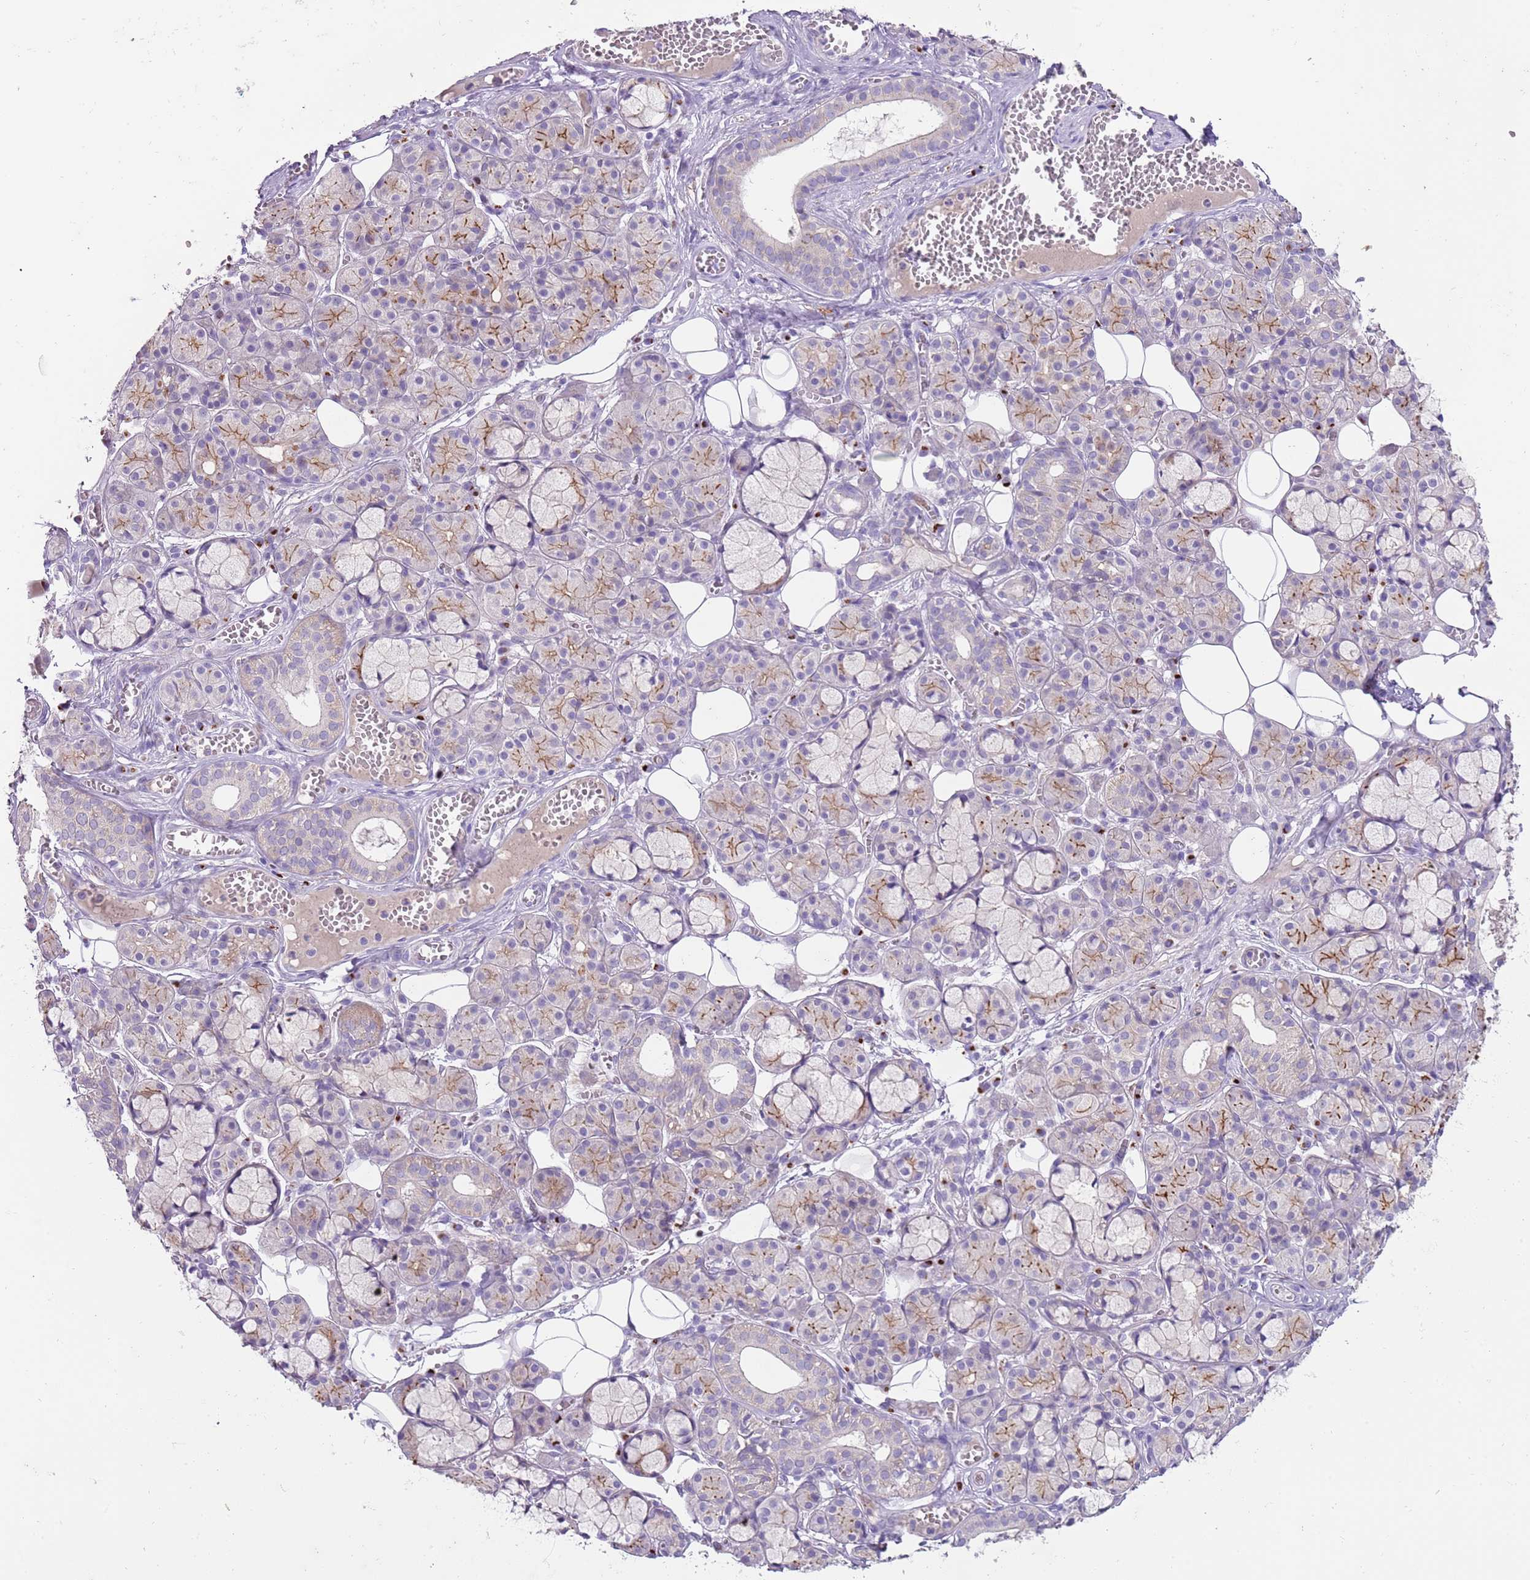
{"staining": {"intensity": "moderate", "quantity": "25%-75%", "location": "cytoplasmic/membranous"}, "tissue": "salivary gland", "cell_type": "Glandular cells", "image_type": "normal", "snomed": [{"axis": "morphology", "description": "Normal tissue, NOS"}, {"axis": "topography", "description": "Salivary gland"}], "caption": "The micrograph shows staining of unremarkable salivary gland, revealing moderate cytoplasmic/membranous protein positivity (brown color) within glandular cells. The protein is stained brown, and the nuclei are stained in blue (DAB (3,3'-diaminobenzidine) IHC with brightfield microscopy, high magnification).", "gene": "C2CD3", "patient": {"sex": "male", "age": 63}}